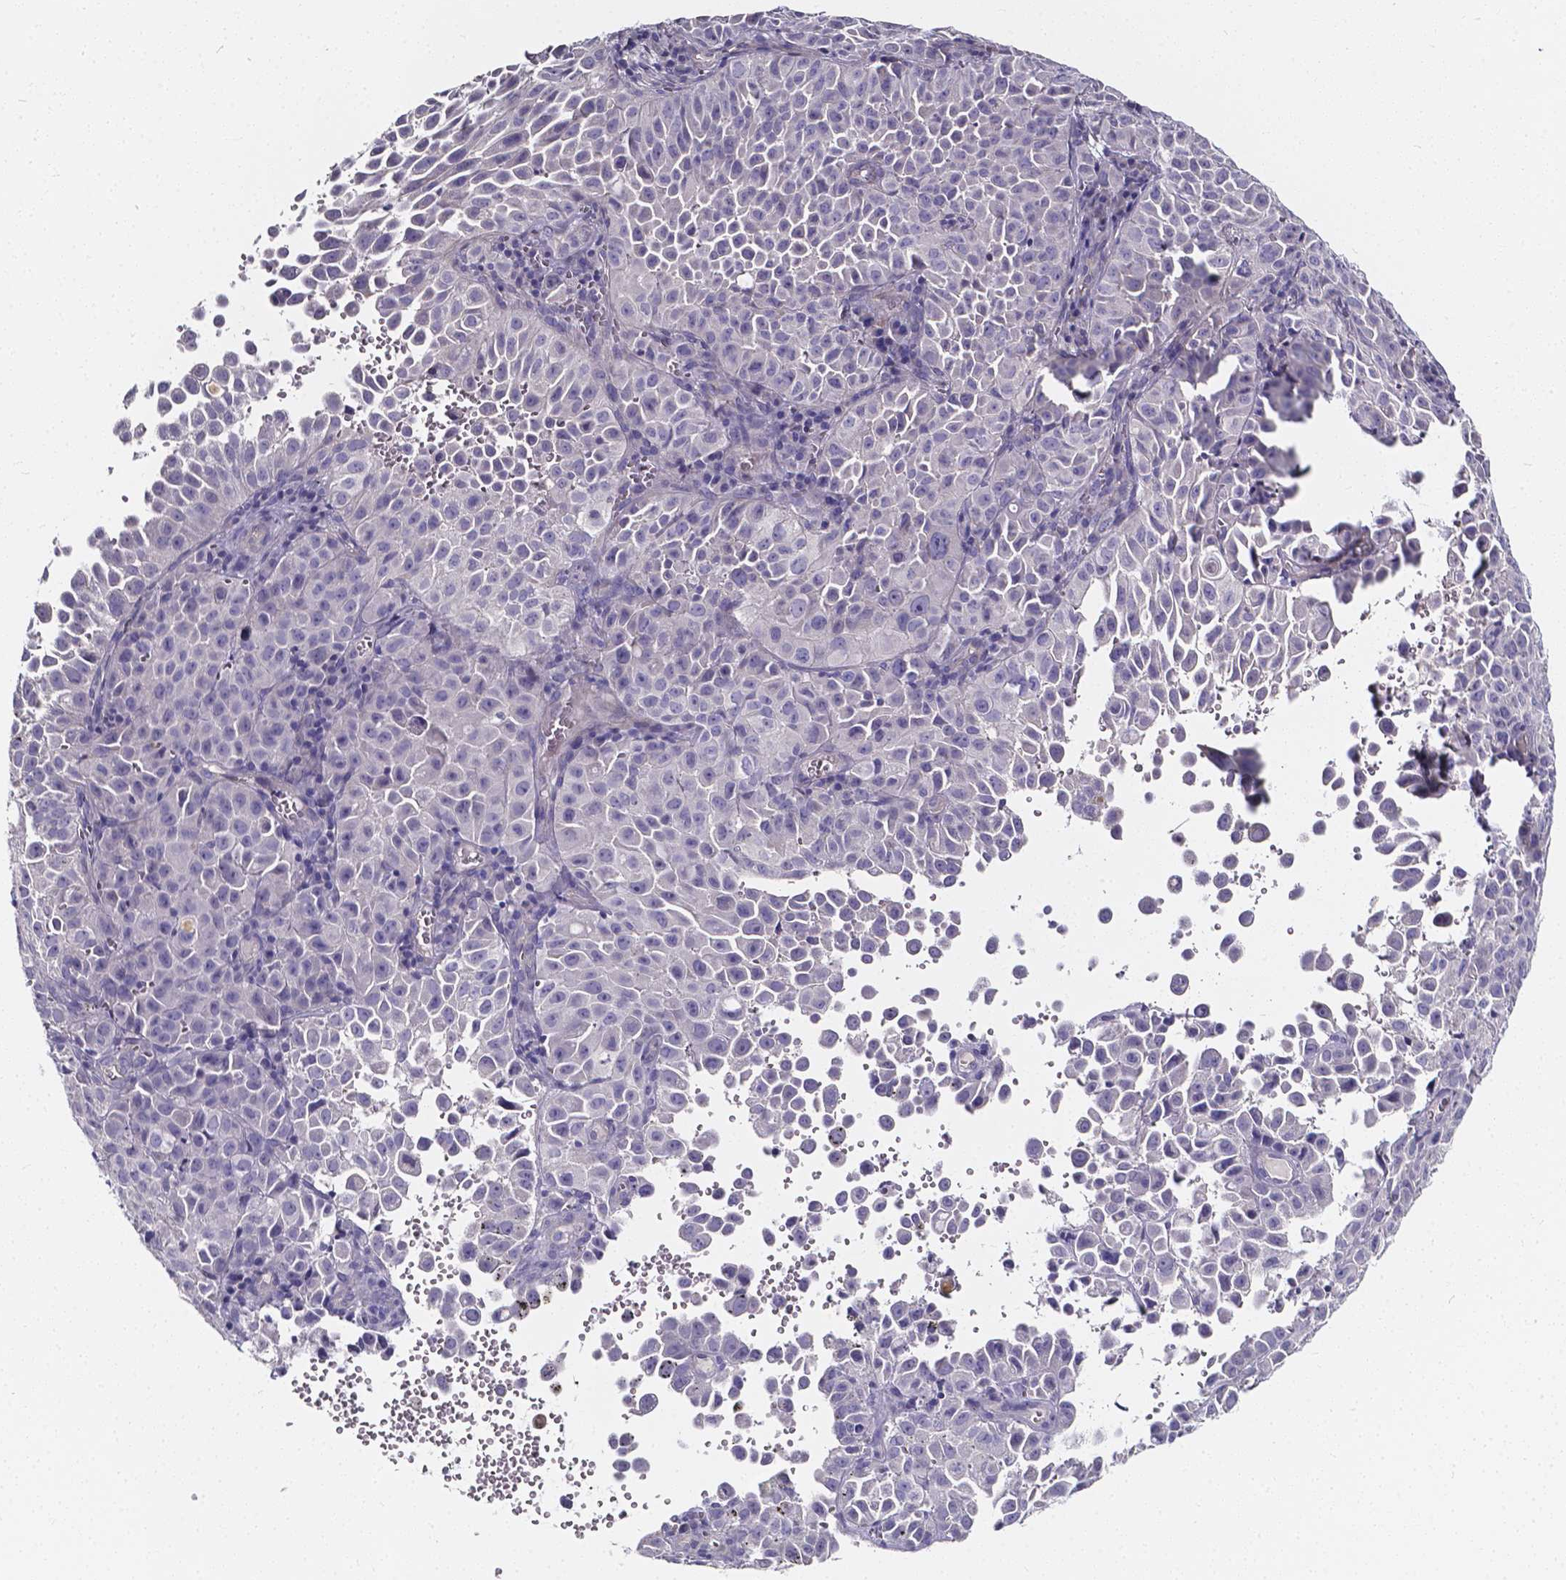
{"staining": {"intensity": "negative", "quantity": "none", "location": "none"}, "tissue": "cervical cancer", "cell_type": "Tumor cells", "image_type": "cancer", "snomed": [{"axis": "morphology", "description": "Squamous cell carcinoma, NOS"}, {"axis": "topography", "description": "Cervix"}], "caption": "The photomicrograph displays no staining of tumor cells in cervical squamous cell carcinoma. (Immunohistochemistry (ihc), brightfield microscopy, high magnification).", "gene": "CACNG8", "patient": {"sex": "female", "age": 55}}